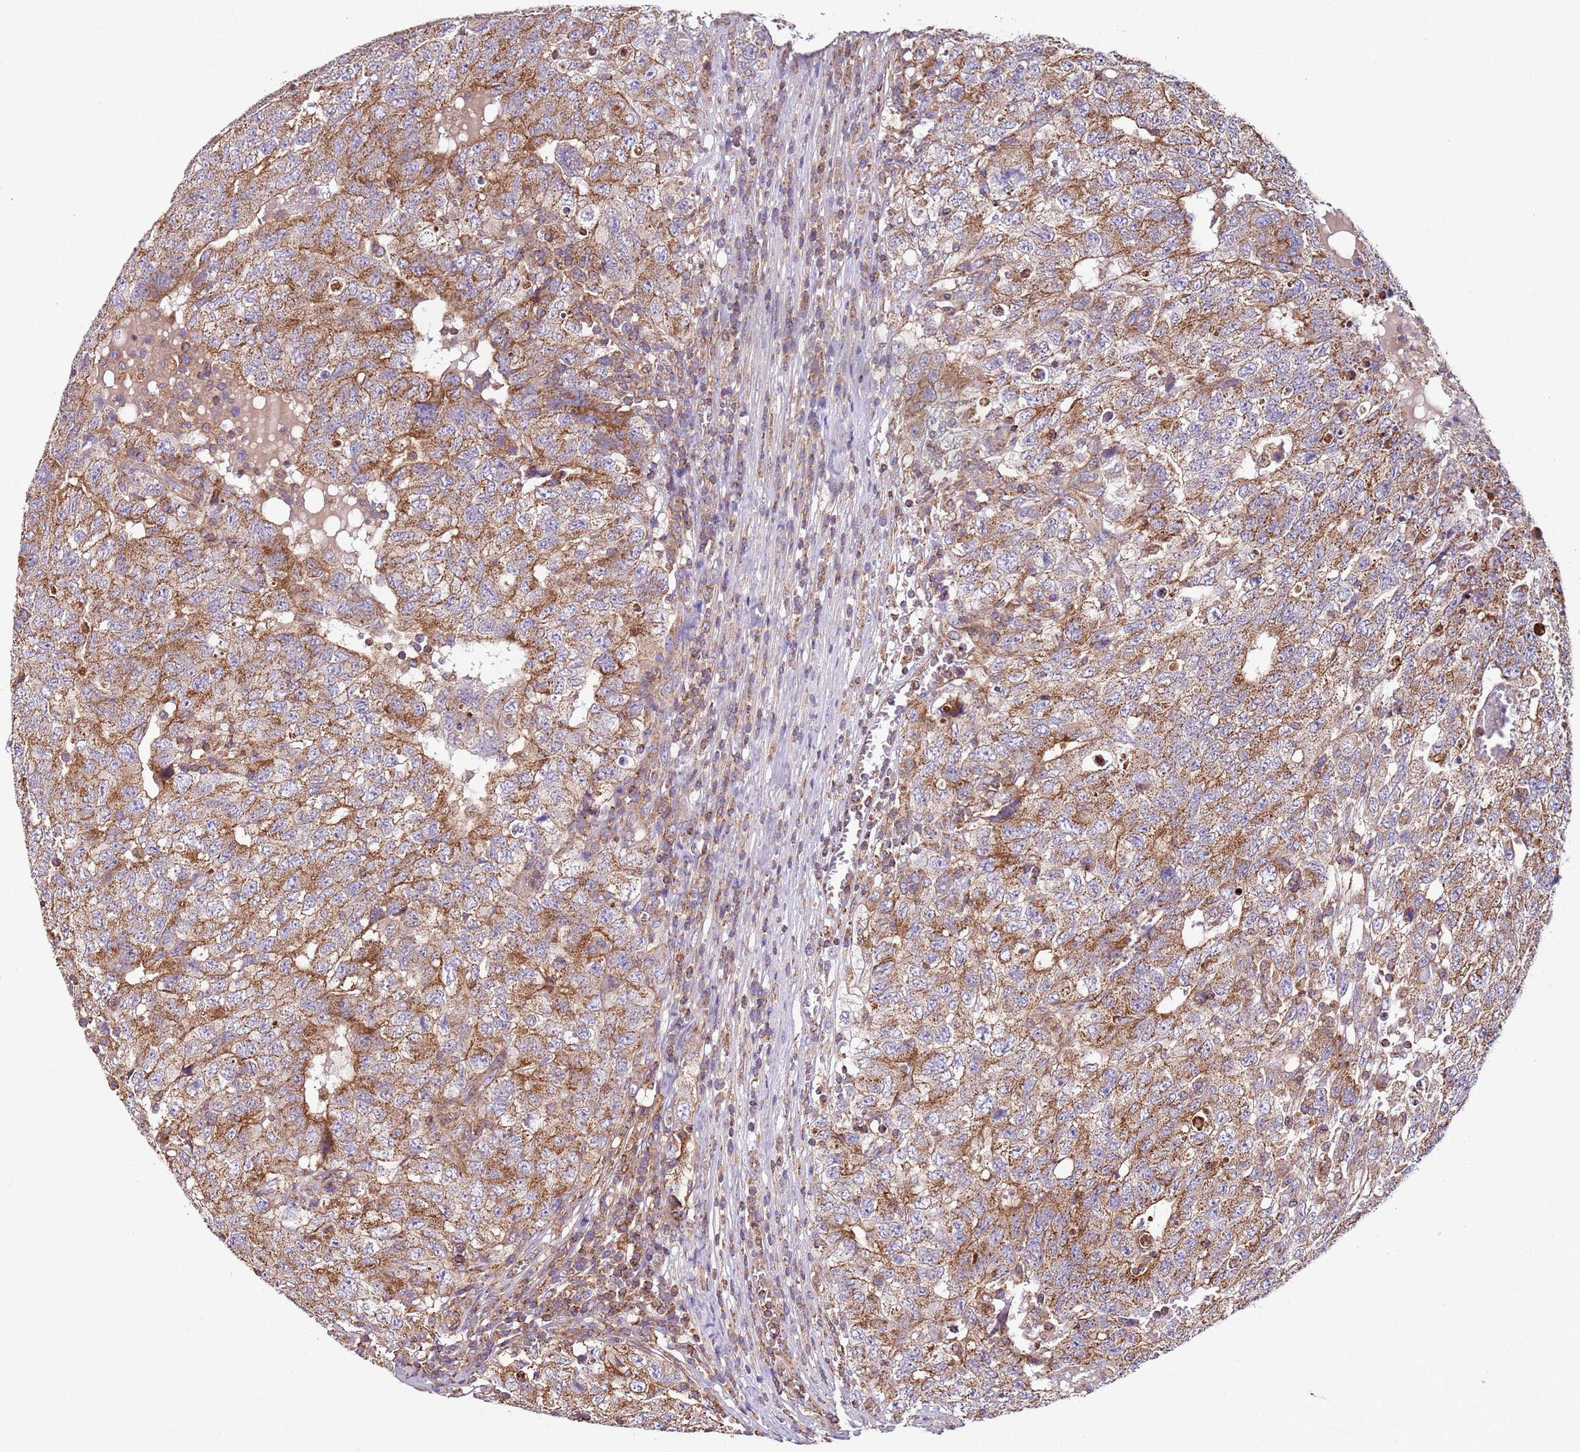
{"staining": {"intensity": "moderate", "quantity": ">75%", "location": "cytoplasmic/membranous"}, "tissue": "testis cancer", "cell_type": "Tumor cells", "image_type": "cancer", "snomed": [{"axis": "morphology", "description": "Carcinoma, Embryonal, NOS"}, {"axis": "topography", "description": "Testis"}], "caption": "Tumor cells exhibit medium levels of moderate cytoplasmic/membranous positivity in about >75% of cells in human testis cancer (embryonal carcinoma). (DAB (3,3'-diaminobenzidine) IHC, brown staining for protein, blue staining for nuclei).", "gene": "RMND5A", "patient": {"sex": "male", "age": 34}}